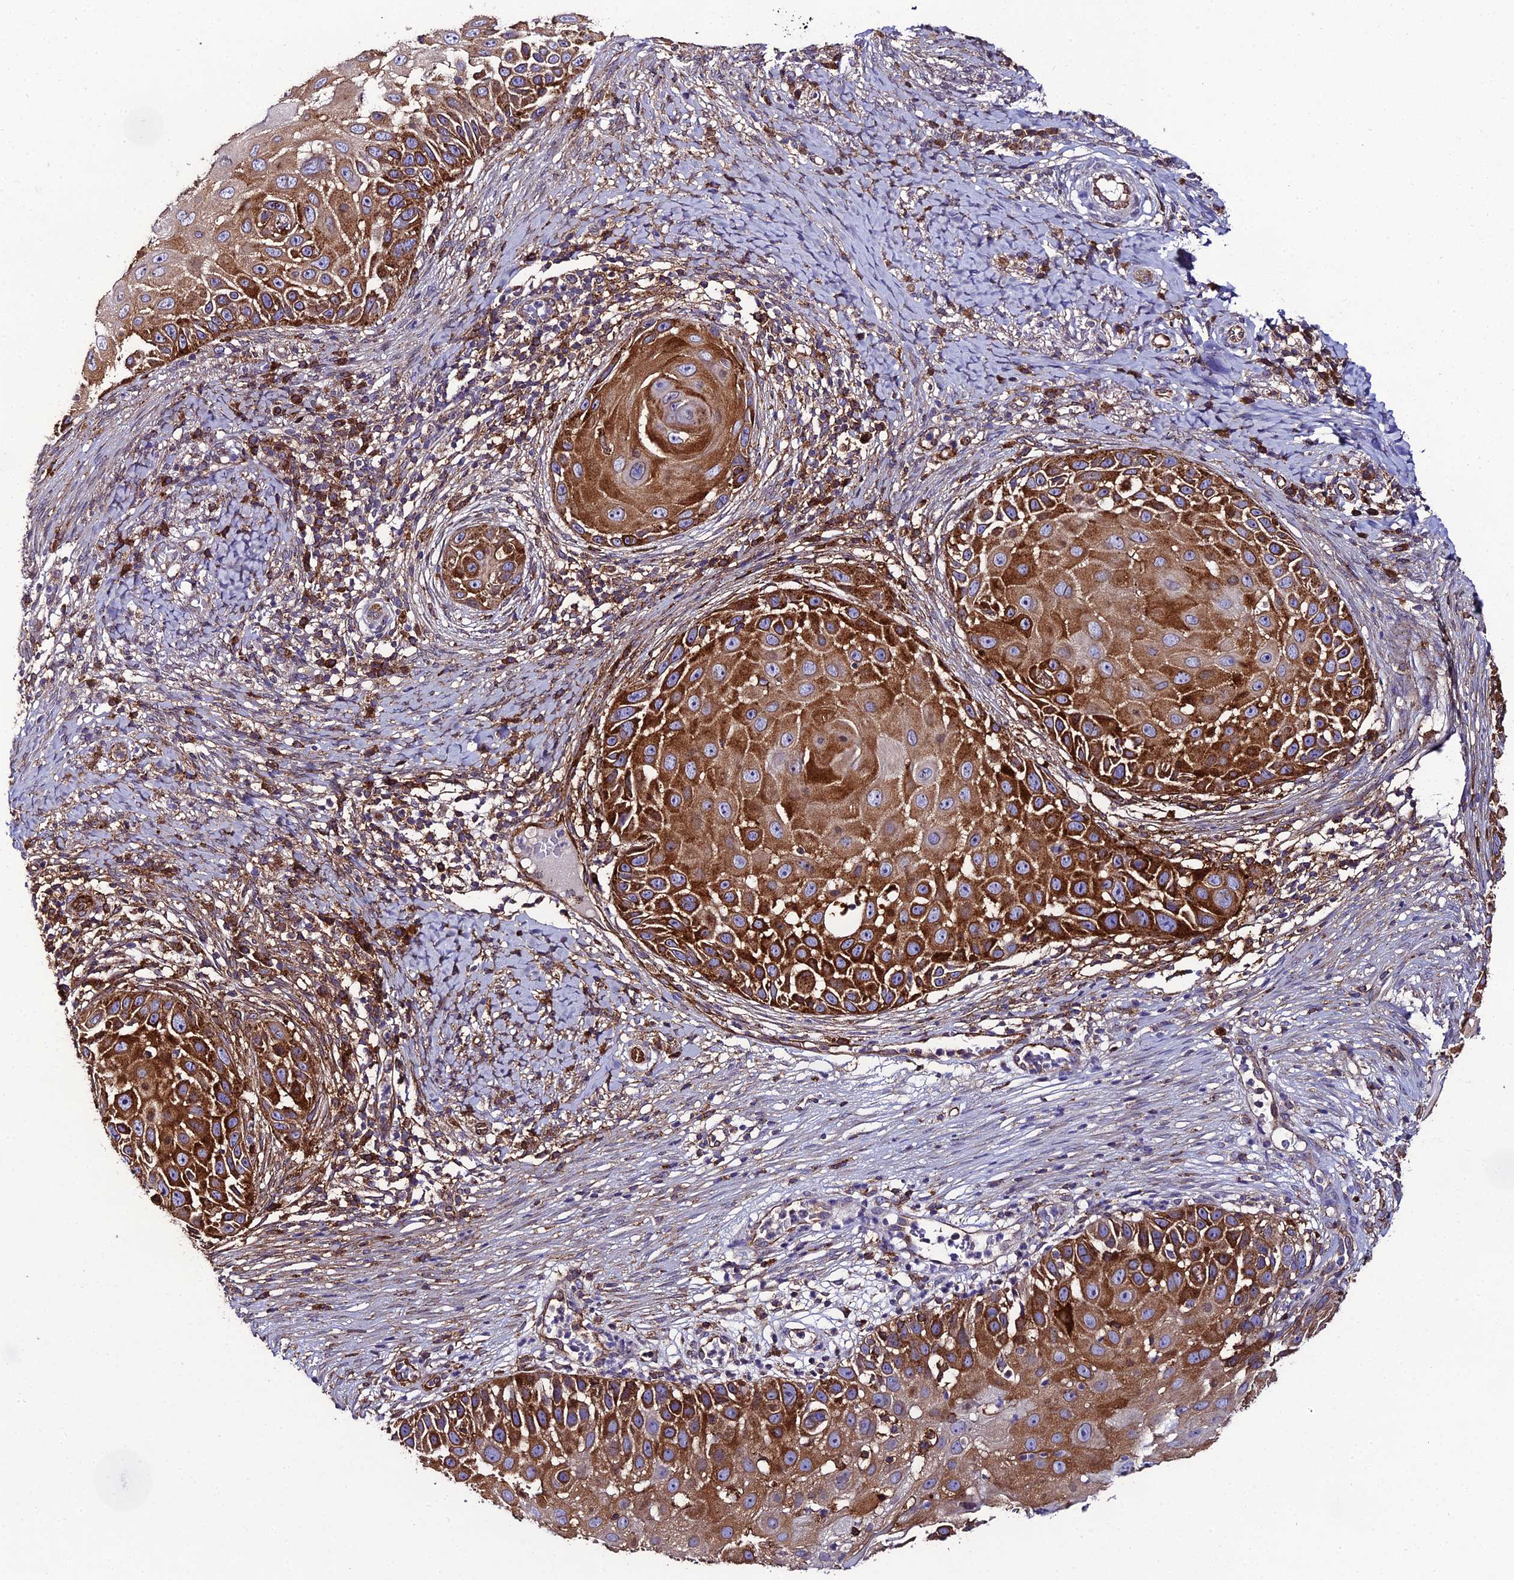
{"staining": {"intensity": "strong", "quantity": ">75%", "location": "cytoplasmic/membranous"}, "tissue": "skin cancer", "cell_type": "Tumor cells", "image_type": "cancer", "snomed": [{"axis": "morphology", "description": "Squamous cell carcinoma, NOS"}, {"axis": "topography", "description": "Skin"}], "caption": "An image of human skin cancer stained for a protein demonstrates strong cytoplasmic/membranous brown staining in tumor cells.", "gene": "DDX19A", "patient": {"sex": "female", "age": 44}}